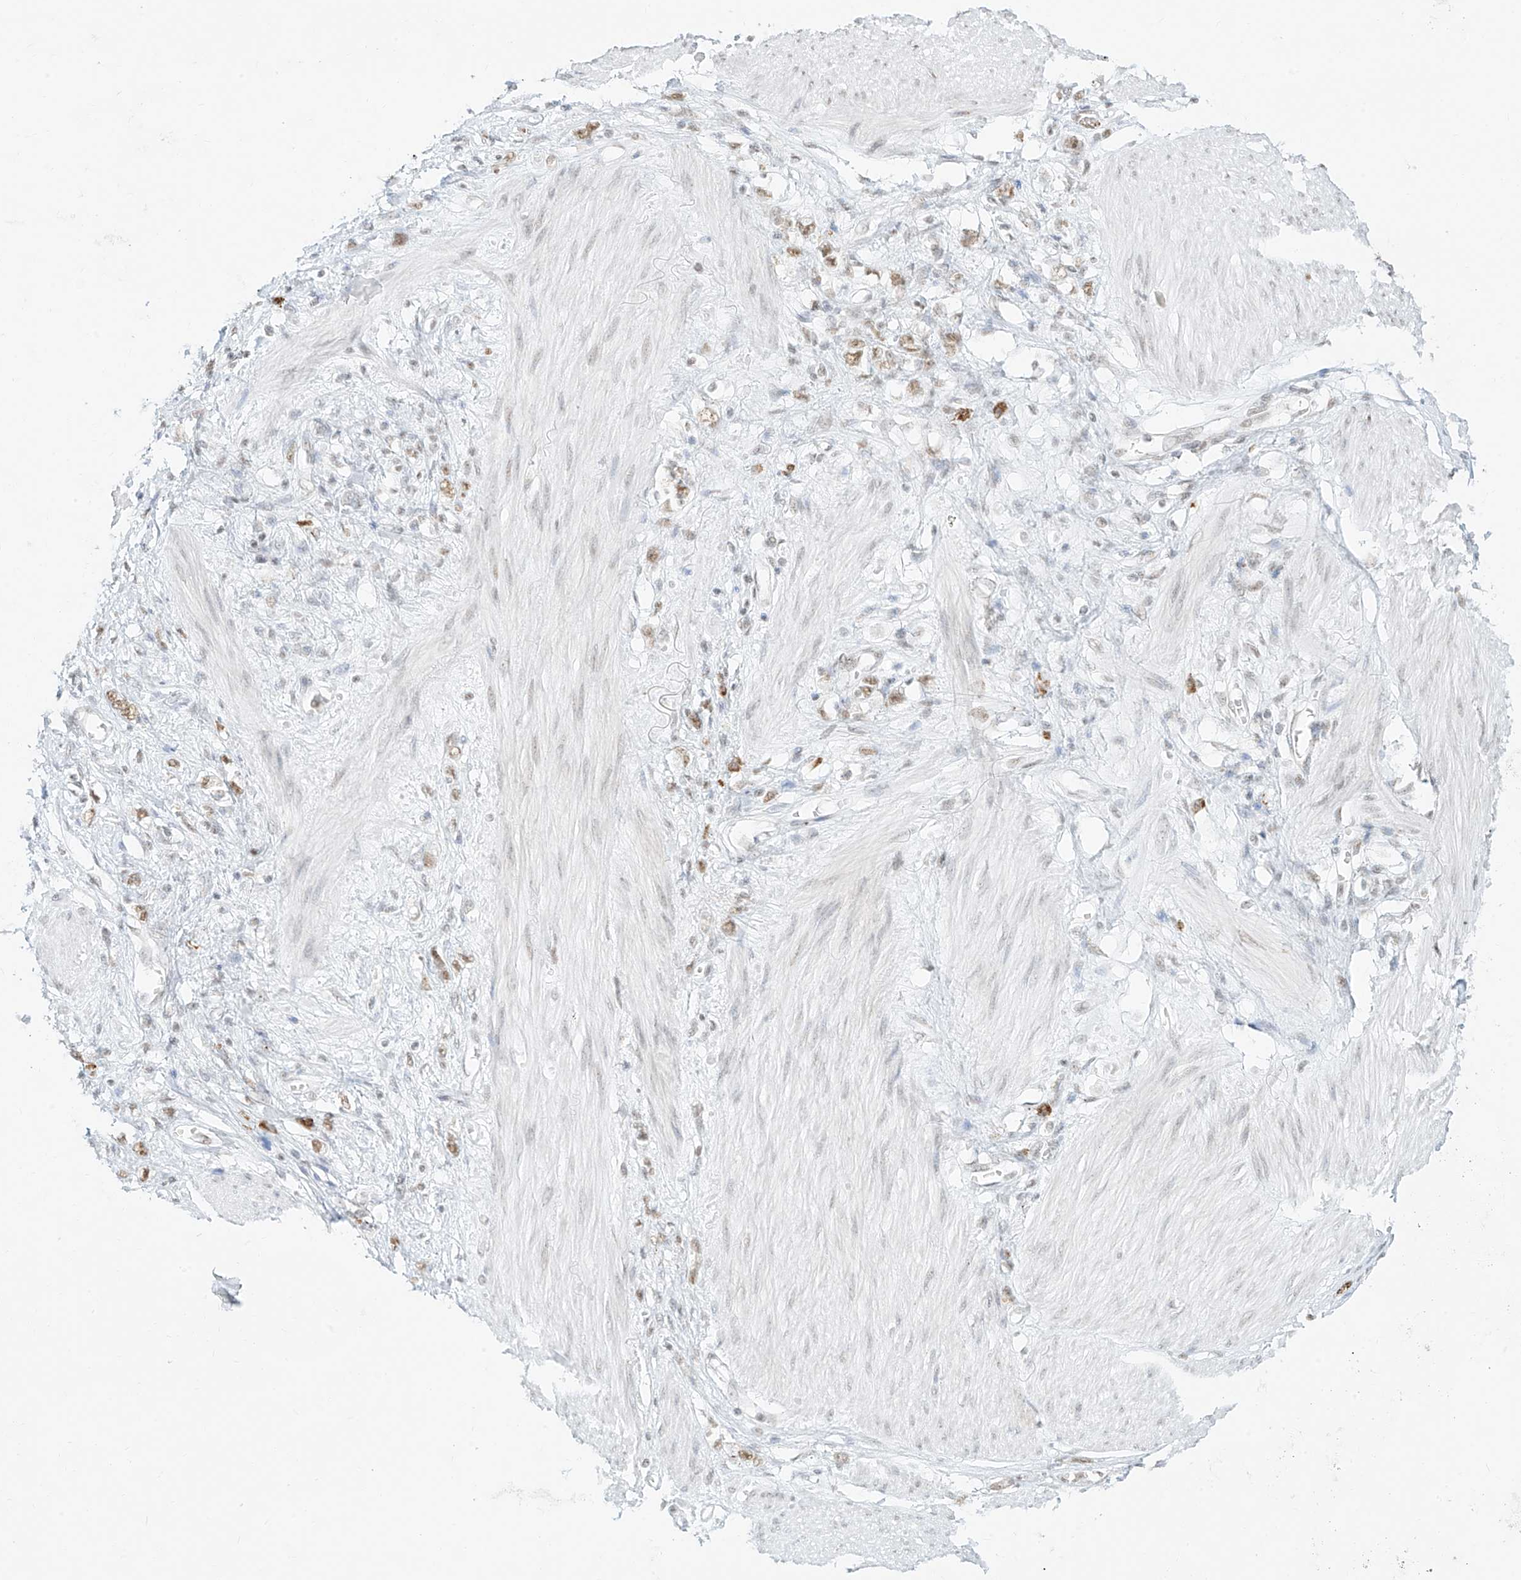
{"staining": {"intensity": "moderate", "quantity": "25%-75%", "location": "nuclear"}, "tissue": "stomach cancer", "cell_type": "Tumor cells", "image_type": "cancer", "snomed": [{"axis": "morphology", "description": "Adenocarcinoma, NOS"}, {"axis": "topography", "description": "Stomach"}], "caption": "Tumor cells exhibit medium levels of moderate nuclear positivity in approximately 25%-75% of cells in human stomach cancer (adenocarcinoma).", "gene": "SUPT5H", "patient": {"sex": "female", "age": 76}}